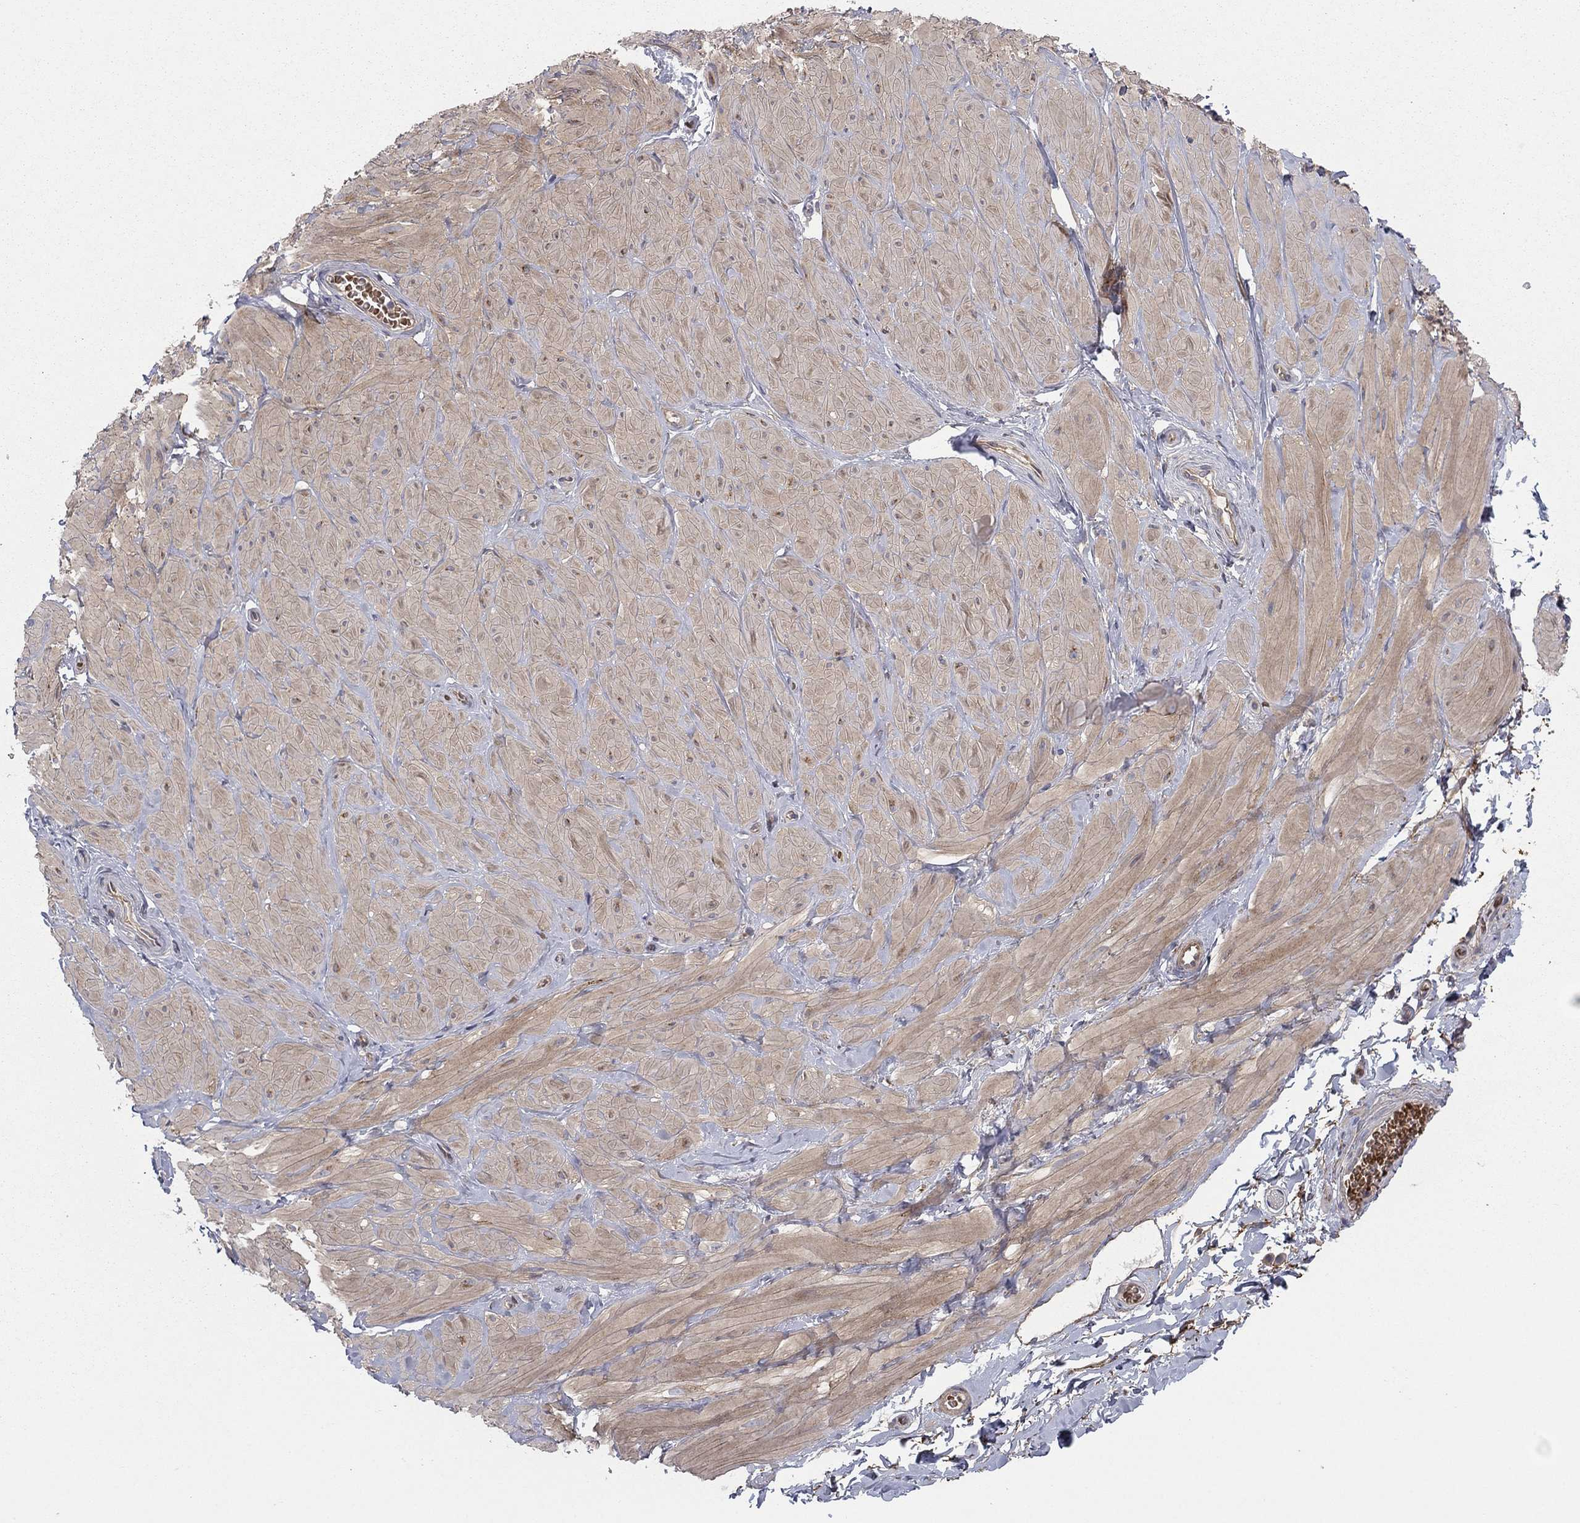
{"staining": {"intensity": "negative", "quantity": "none", "location": "none"}, "tissue": "adipose tissue", "cell_type": "Adipocytes", "image_type": "normal", "snomed": [{"axis": "morphology", "description": "Normal tissue, NOS"}, {"axis": "topography", "description": "Smooth muscle"}, {"axis": "topography", "description": "Peripheral nerve tissue"}], "caption": "A high-resolution micrograph shows immunohistochemistry (IHC) staining of benign adipose tissue, which reveals no significant expression in adipocytes.", "gene": "RNF123", "patient": {"sex": "male", "age": 22}}